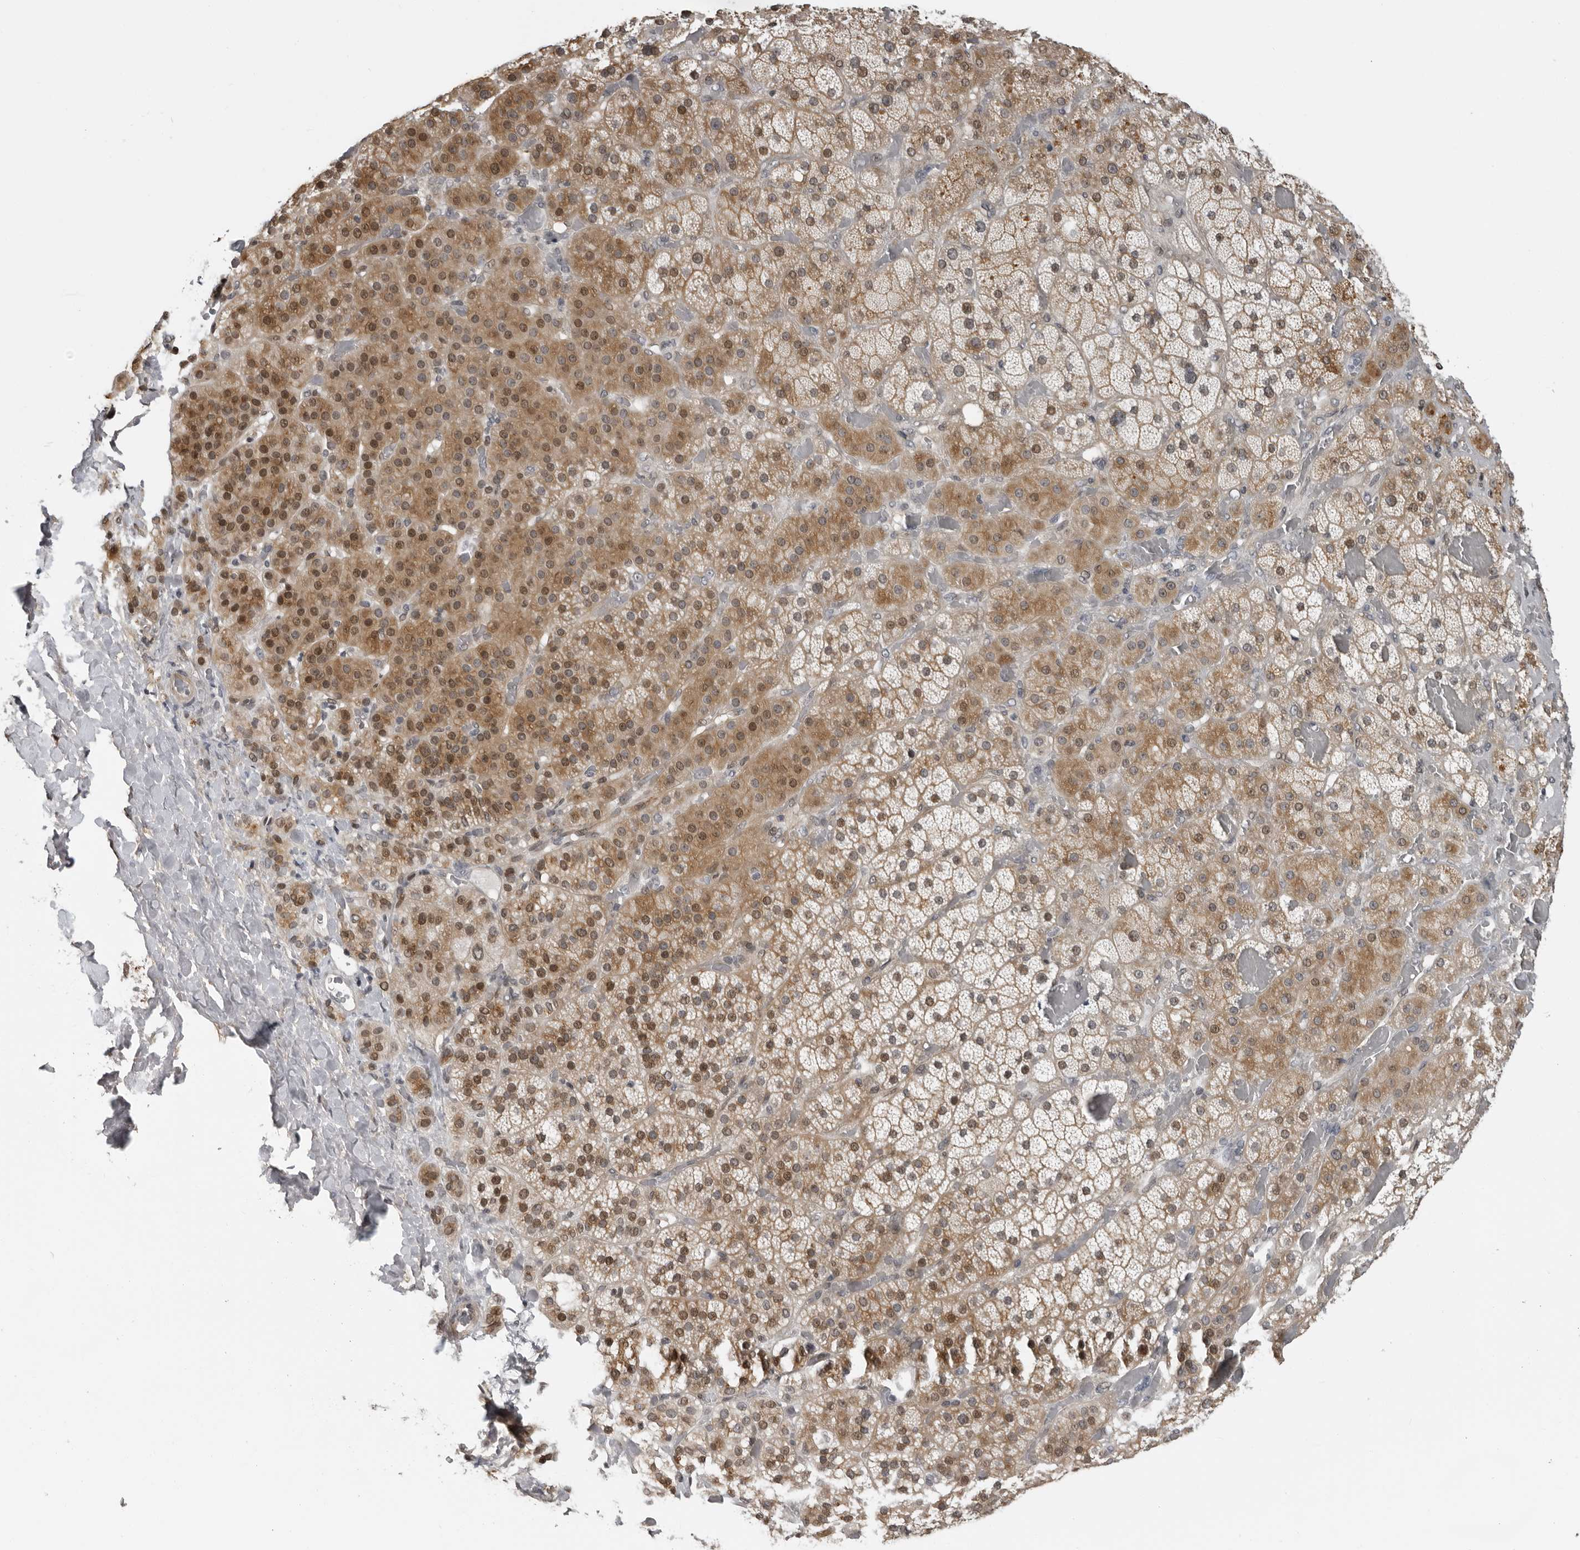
{"staining": {"intensity": "moderate", "quantity": "25%-75%", "location": "cytoplasmic/membranous,nuclear"}, "tissue": "adrenal gland", "cell_type": "Glandular cells", "image_type": "normal", "snomed": [{"axis": "morphology", "description": "Normal tissue, NOS"}, {"axis": "topography", "description": "Adrenal gland"}], "caption": "Normal adrenal gland was stained to show a protein in brown. There is medium levels of moderate cytoplasmic/membranous,nuclear expression in about 25%-75% of glandular cells. The protein of interest is shown in brown color, while the nuclei are stained blue.", "gene": "PRRX2", "patient": {"sex": "male", "age": 57}}